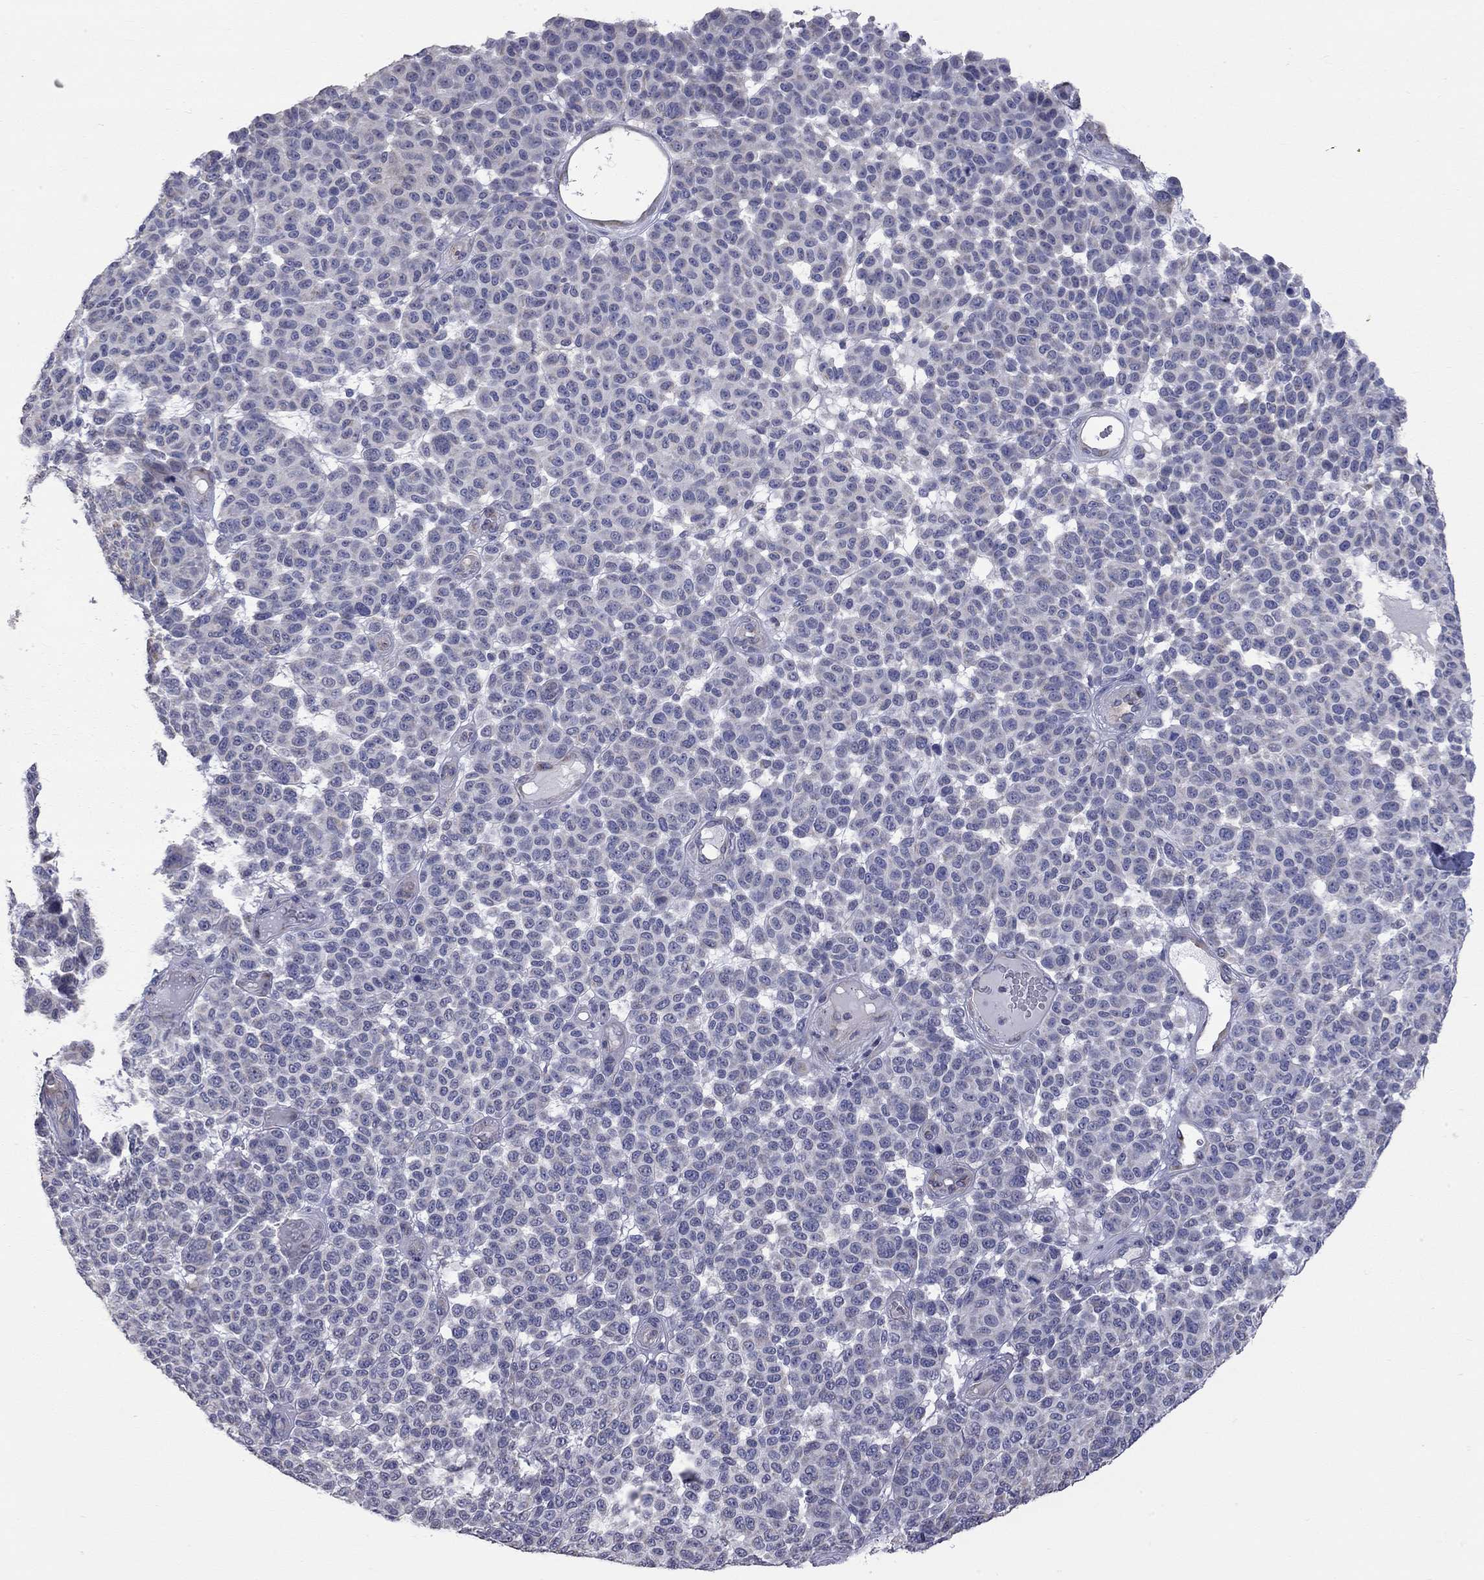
{"staining": {"intensity": "negative", "quantity": "none", "location": "none"}, "tissue": "melanoma", "cell_type": "Tumor cells", "image_type": "cancer", "snomed": [{"axis": "morphology", "description": "Malignant melanoma, NOS"}, {"axis": "topography", "description": "Skin"}], "caption": "Protein analysis of malignant melanoma reveals no significant staining in tumor cells.", "gene": "OPRK1", "patient": {"sex": "male", "age": 59}}